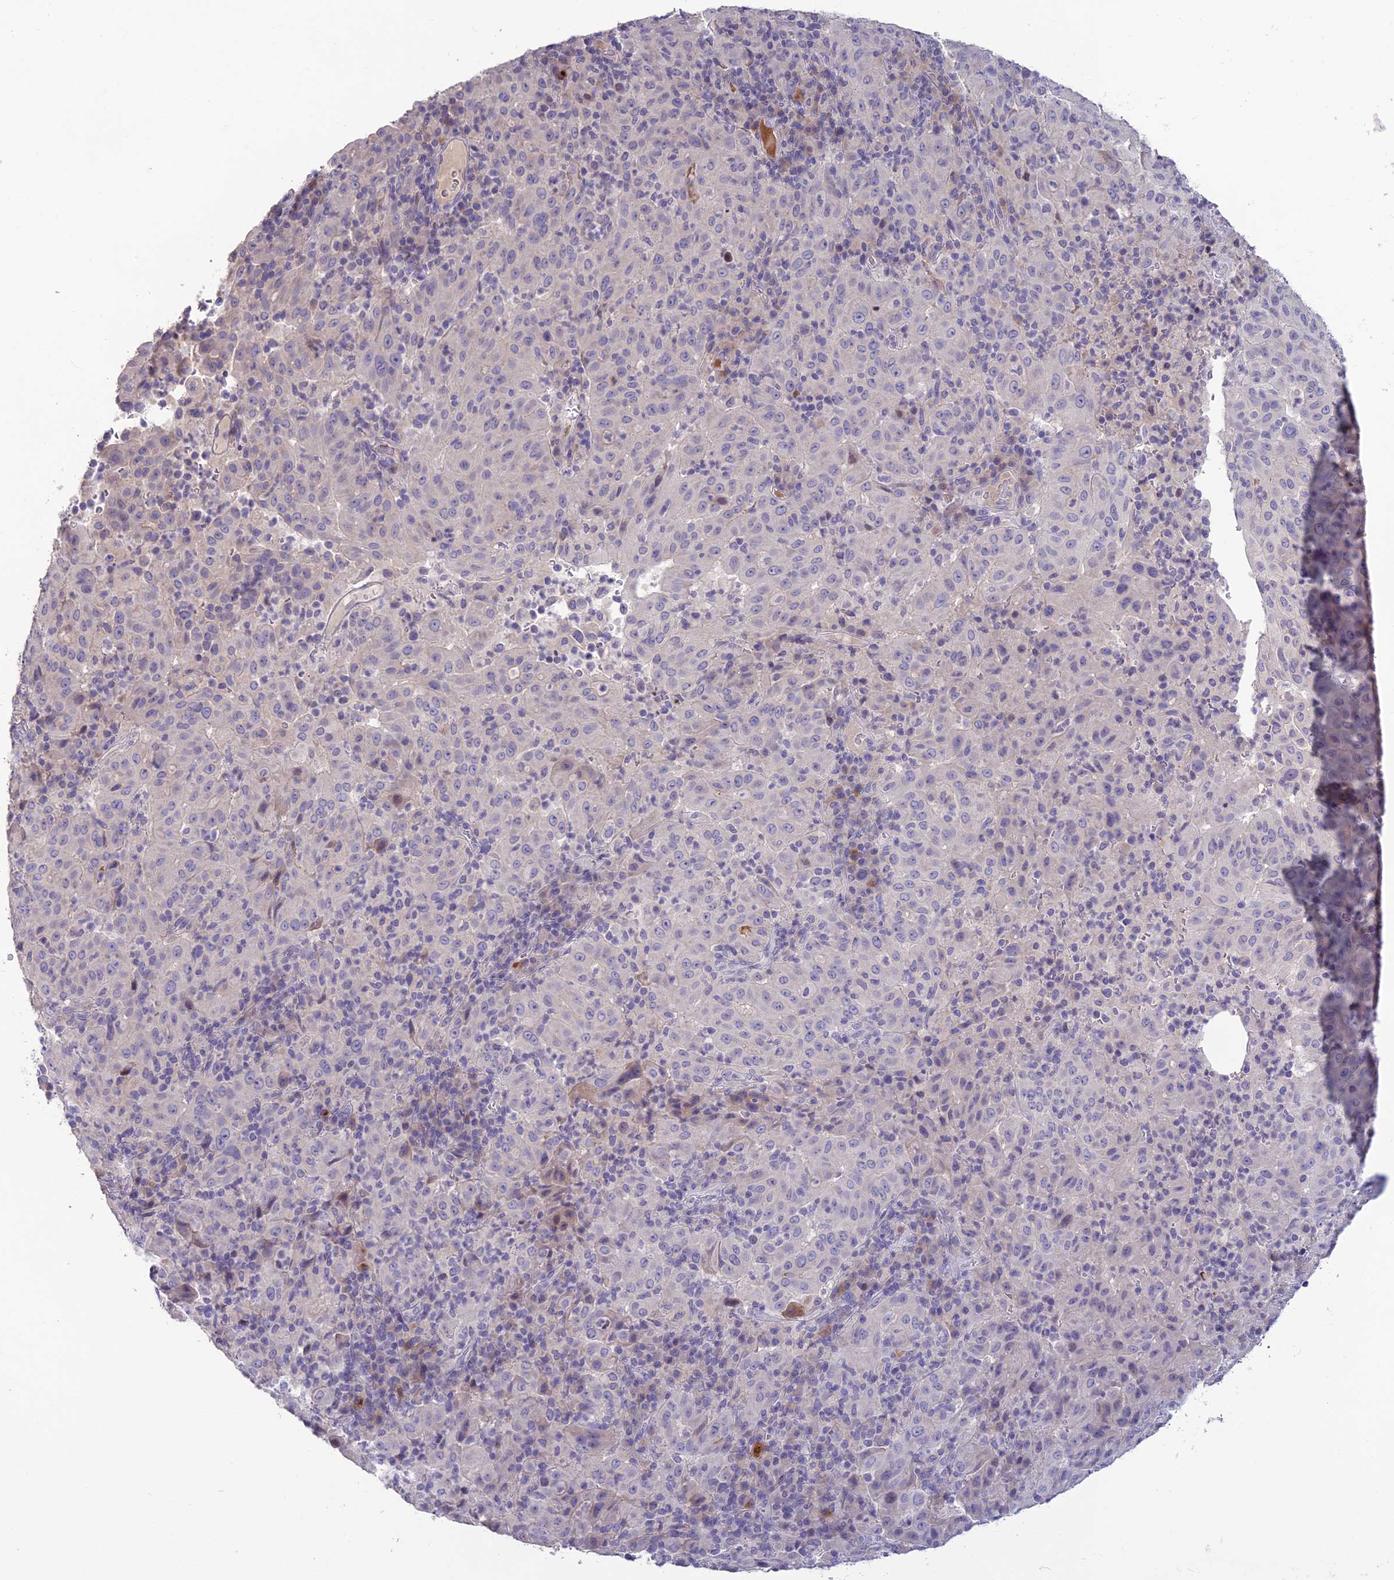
{"staining": {"intensity": "negative", "quantity": "none", "location": "none"}, "tissue": "pancreatic cancer", "cell_type": "Tumor cells", "image_type": "cancer", "snomed": [{"axis": "morphology", "description": "Adenocarcinoma, NOS"}, {"axis": "topography", "description": "Pancreas"}], "caption": "Human adenocarcinoma (pancreatic) stained for a protein using immunohistochemistry shows no positivity in tumor cells.", "gene": "TMEM134", "patient": {"sex": "male", "age": 63}}